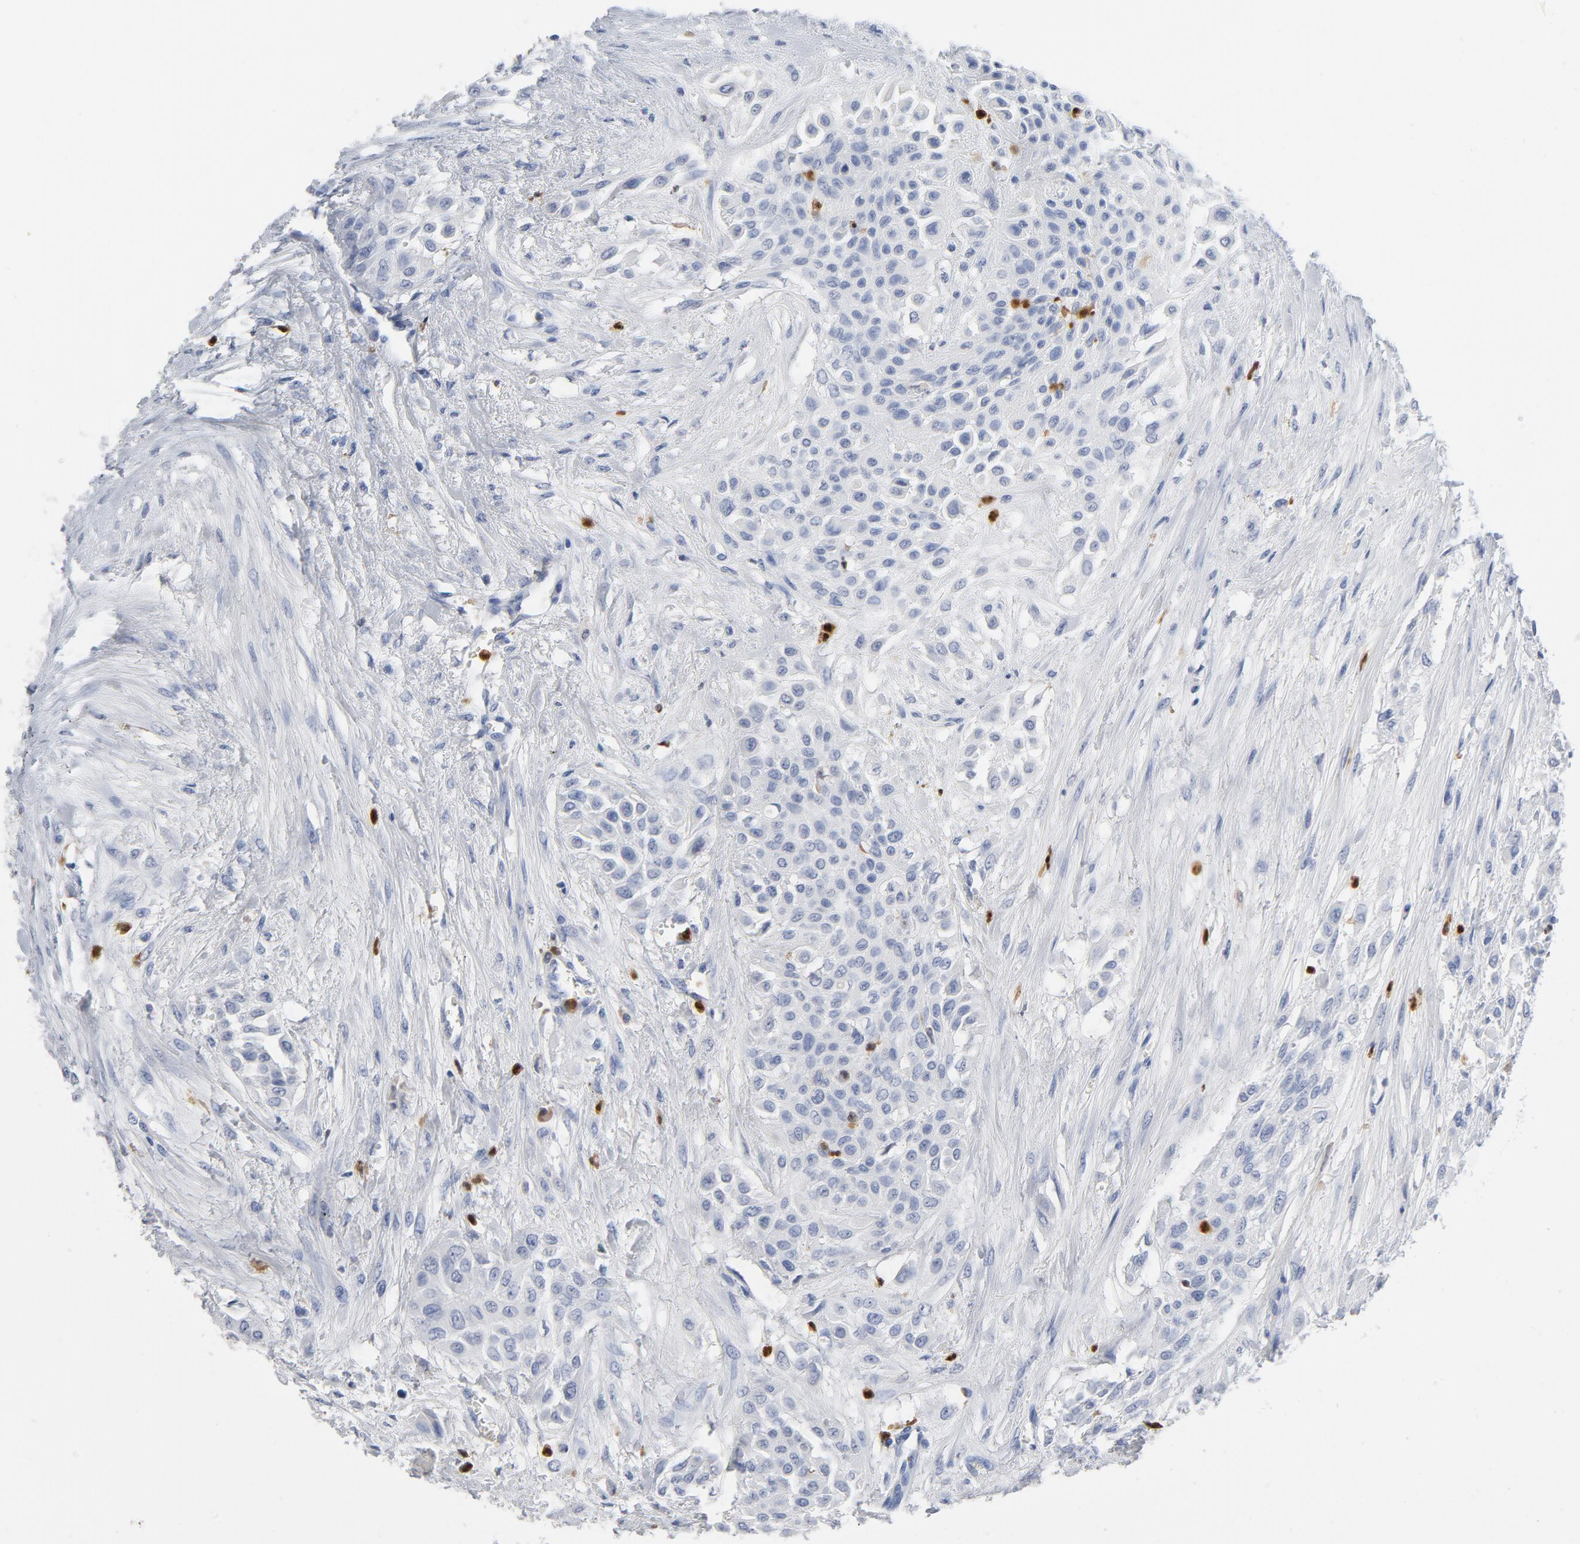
{"staining": {"intensity": "negative", "quantity": "none", "location": "none"}, "tissue": "urothelial cancer", "cell_type": "Tumor cells", "image_type": "cancer", "snomed": [{"axis": "morphology", "description": "Urothelial carcinoma, High grade"}, {"axis": "topography", "description": "Urinary bladder"}], "caption": "This is an immunohistochemistry micrograph of urothelial cancer. There is no staining in tumor cells.", "gene": "NCF1", "patient": {"sex": "male", "age": 57}}